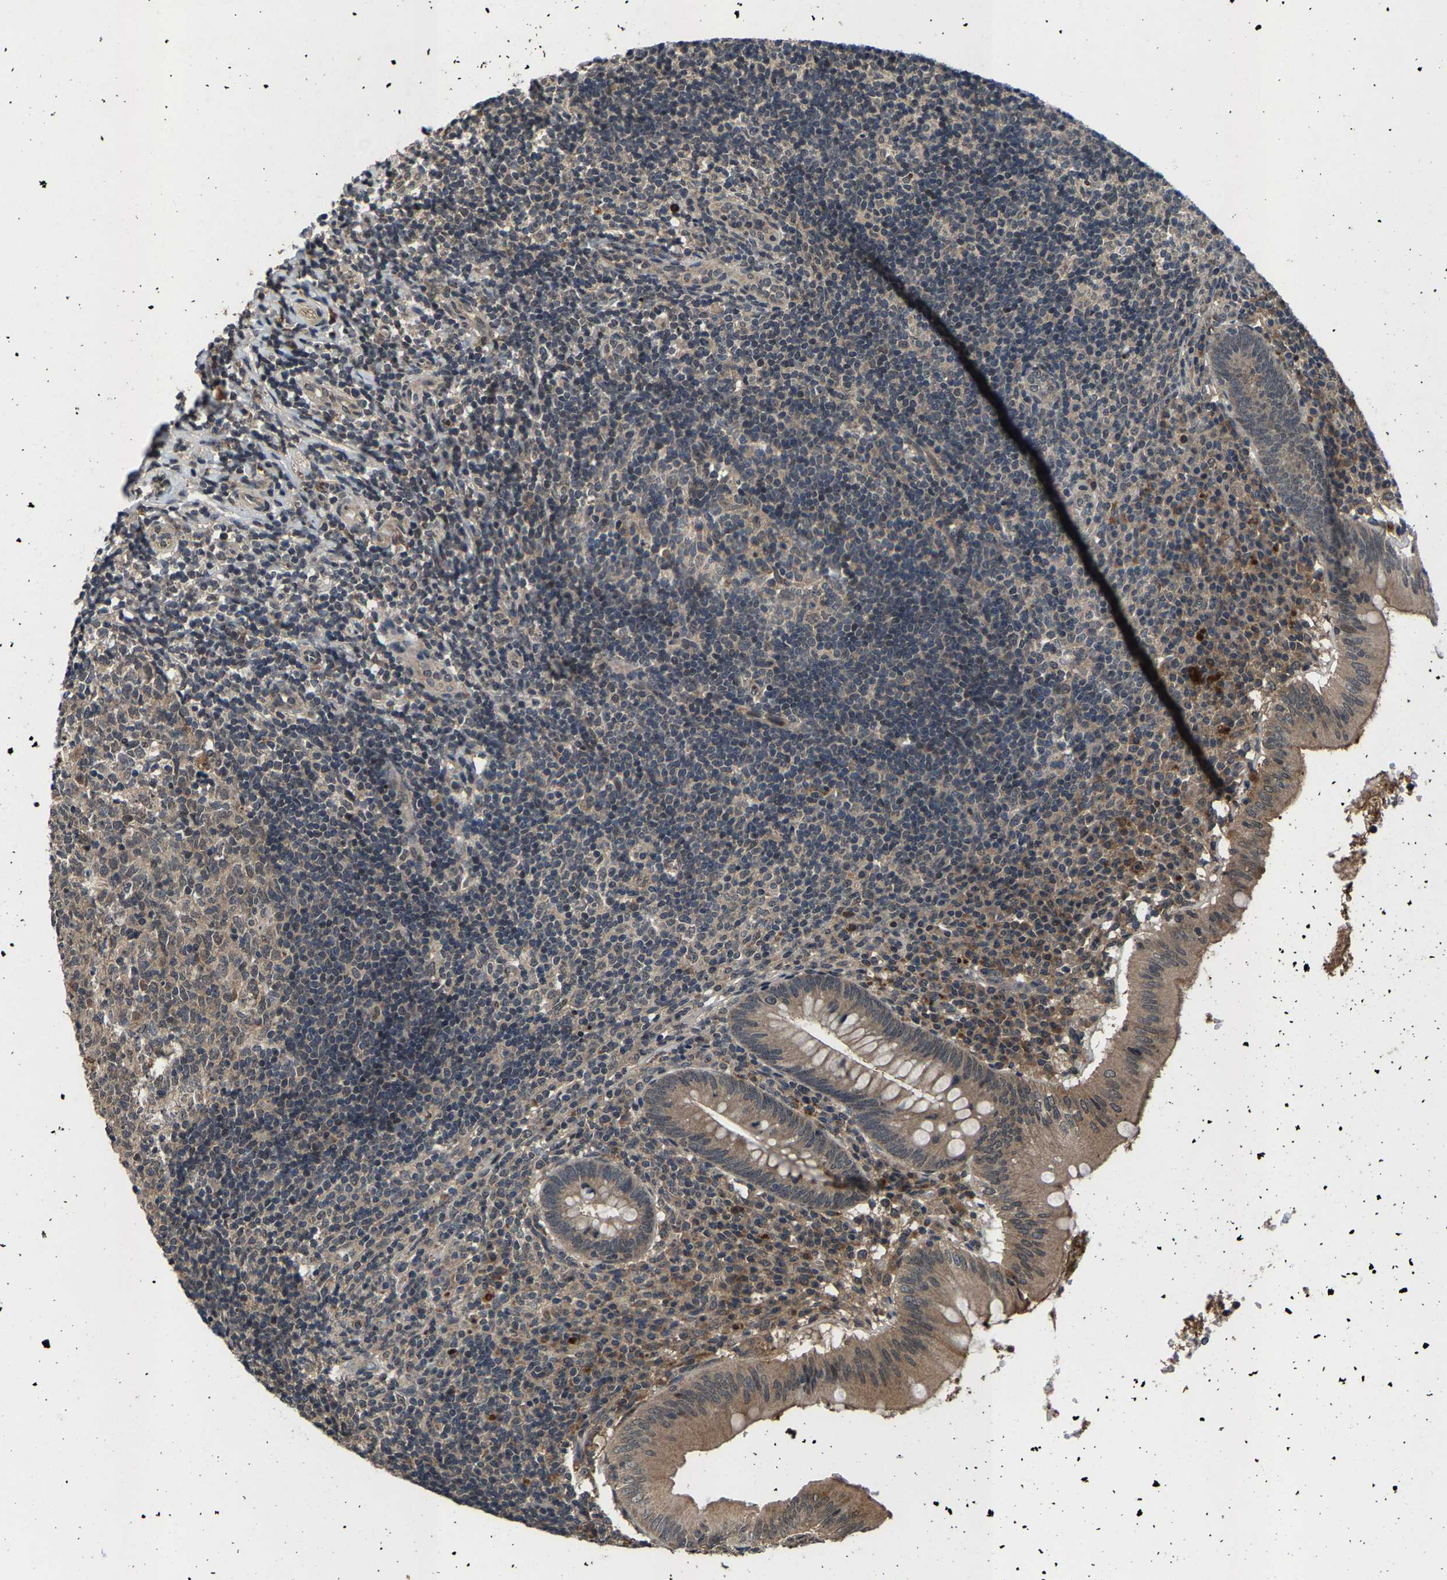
{"staining": {"intensity": "moderate", "quantity": ">75%", "location": "cytoplasmic/membranous,nuclear"}, "tissue": "appendix", "cell_type": "Glandular cells", "image_type": "normal", "snomed": [{"axis": "morphology", "description": "Normal tissue, NOS"}, {"axis": "topography", "description": "Appendix"}], "caption": "DAB (3,3'-diaminobenzidine) immunohistochemical staining of unremarkable appendix exhibits moderate cytoplasmic/membranous,nuclear protein expression in about >75% of glandular cells. (DAB IHC with brightfield microscopy, high magnification).", "gene": "HUWE1", "patient": {"sex": "male", "age": 8}}